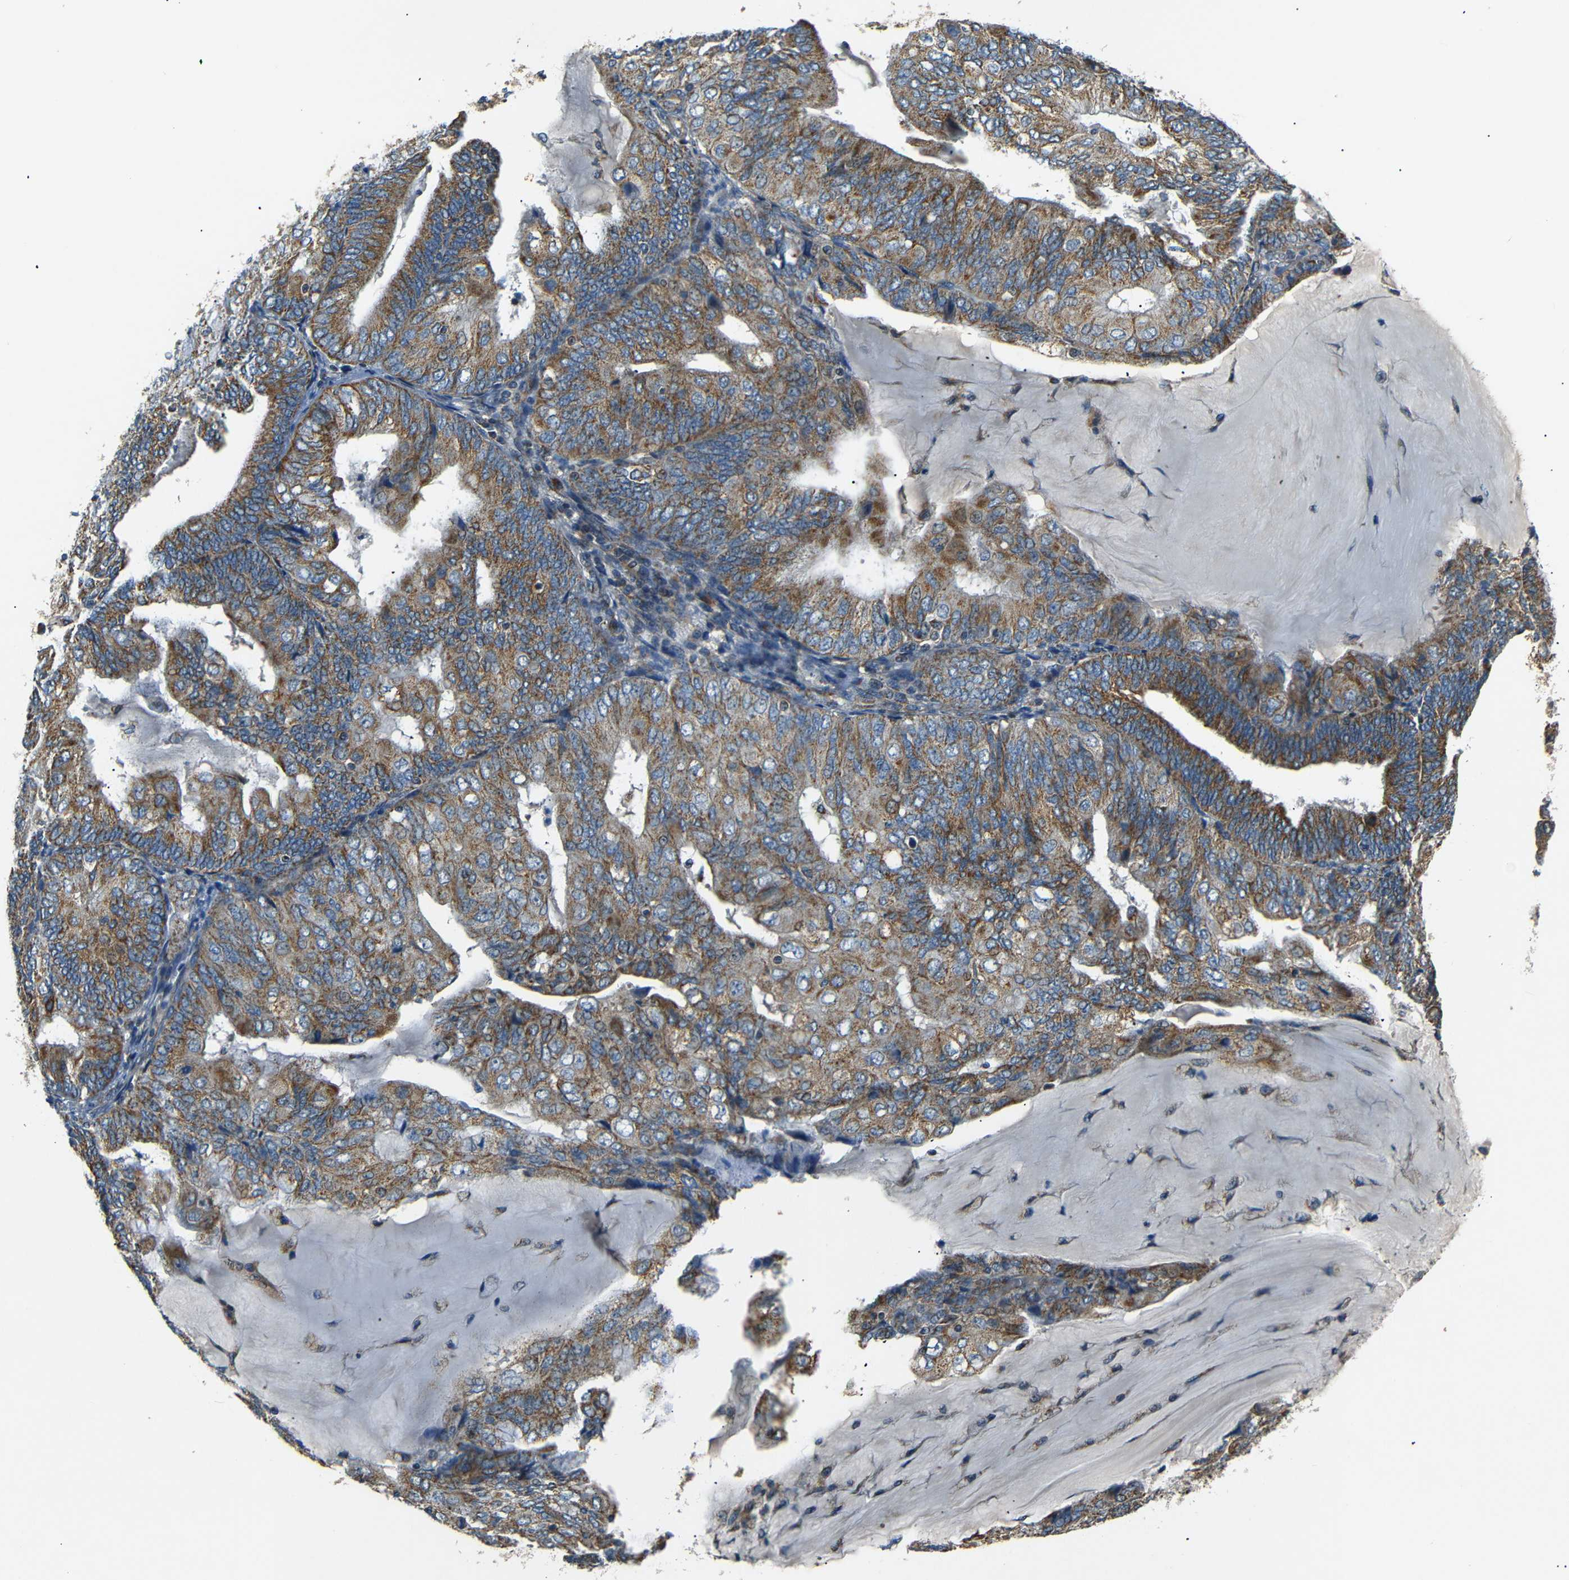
{"staining": {"intensity": "moderate", "quantity": ">75%", "location": "cytoplasmic/membranous"}, "tissue": "endometrial cancer", "cell_type": "Tumor cells", "image_type": "cancer", "snomed": [{"axis": "morphology", "description": "Adenocarcinoma, NOS"}, {"axis": "topography", "description": "Endometrium"}], "caption": "Immunohistochemical staining of endometrial adenocarcinoma exhibits medium levels of moderate cytoplasmic/membranous protein staining in approximately >75% of tumor cells. (DAB (3,3'-diaminobenzidine) IHC with brightfield microscopy, high magnification).", "gene": "NETO2", "patient": {"sex": "female", "age": 81}}